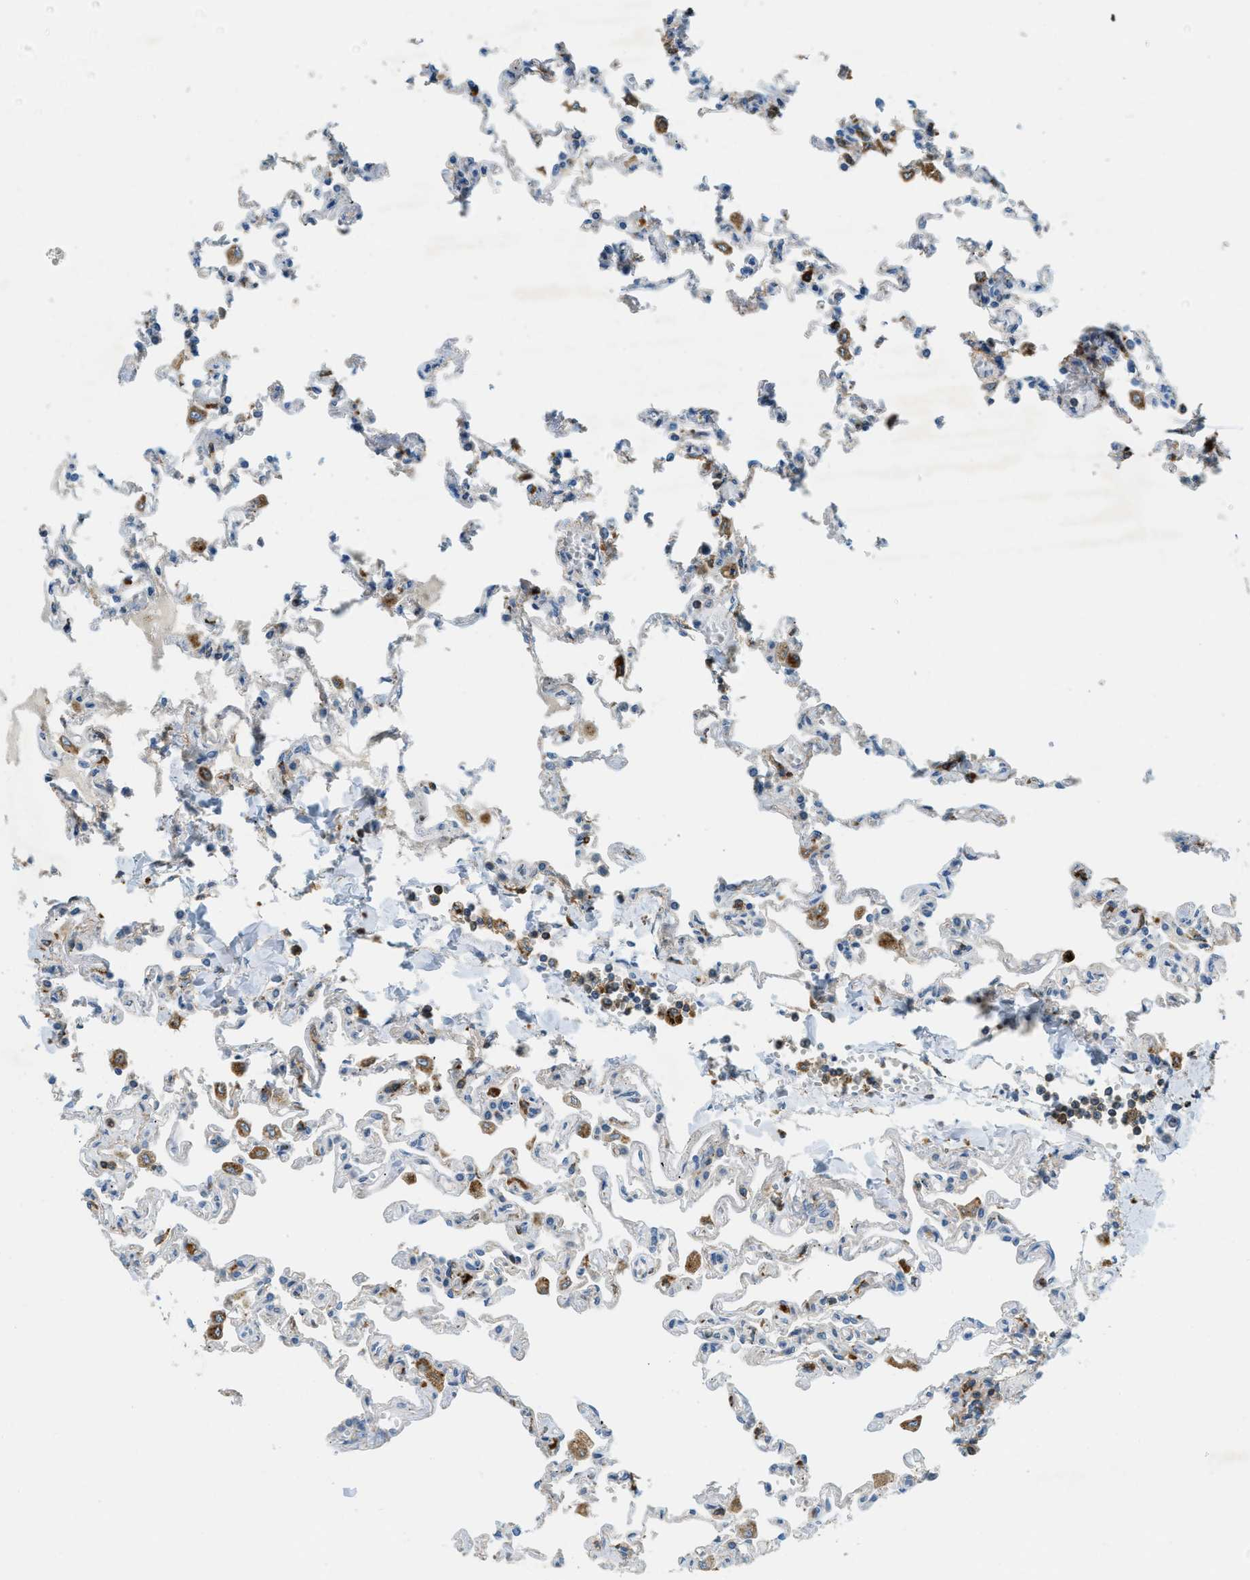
{"staining": {"intensity": "moderate", "quantity": "25%-75%", "location": "cytoplasmic/membranous"}, "tissue": "lung", "cell_type": "Alveolar cells", "image_type": "normal", "snomed": [{"axis": "morphology", "description": "Normal tissue, NOS"}, {"axis": "topography", "description": "Lung"}], "caption": "A photomicrograph of lung stained for a protein demonstrates moderate cytoplasmic/membranous brown staining in alveolar cells. The staining was performed using DAB to visualize the protein expression in brown, while the nuclei were stained in blue with hematoxylin (Magnification: 20x).", "gene": "PLBD2", "patient": {"sex": "male", "age": 21}}